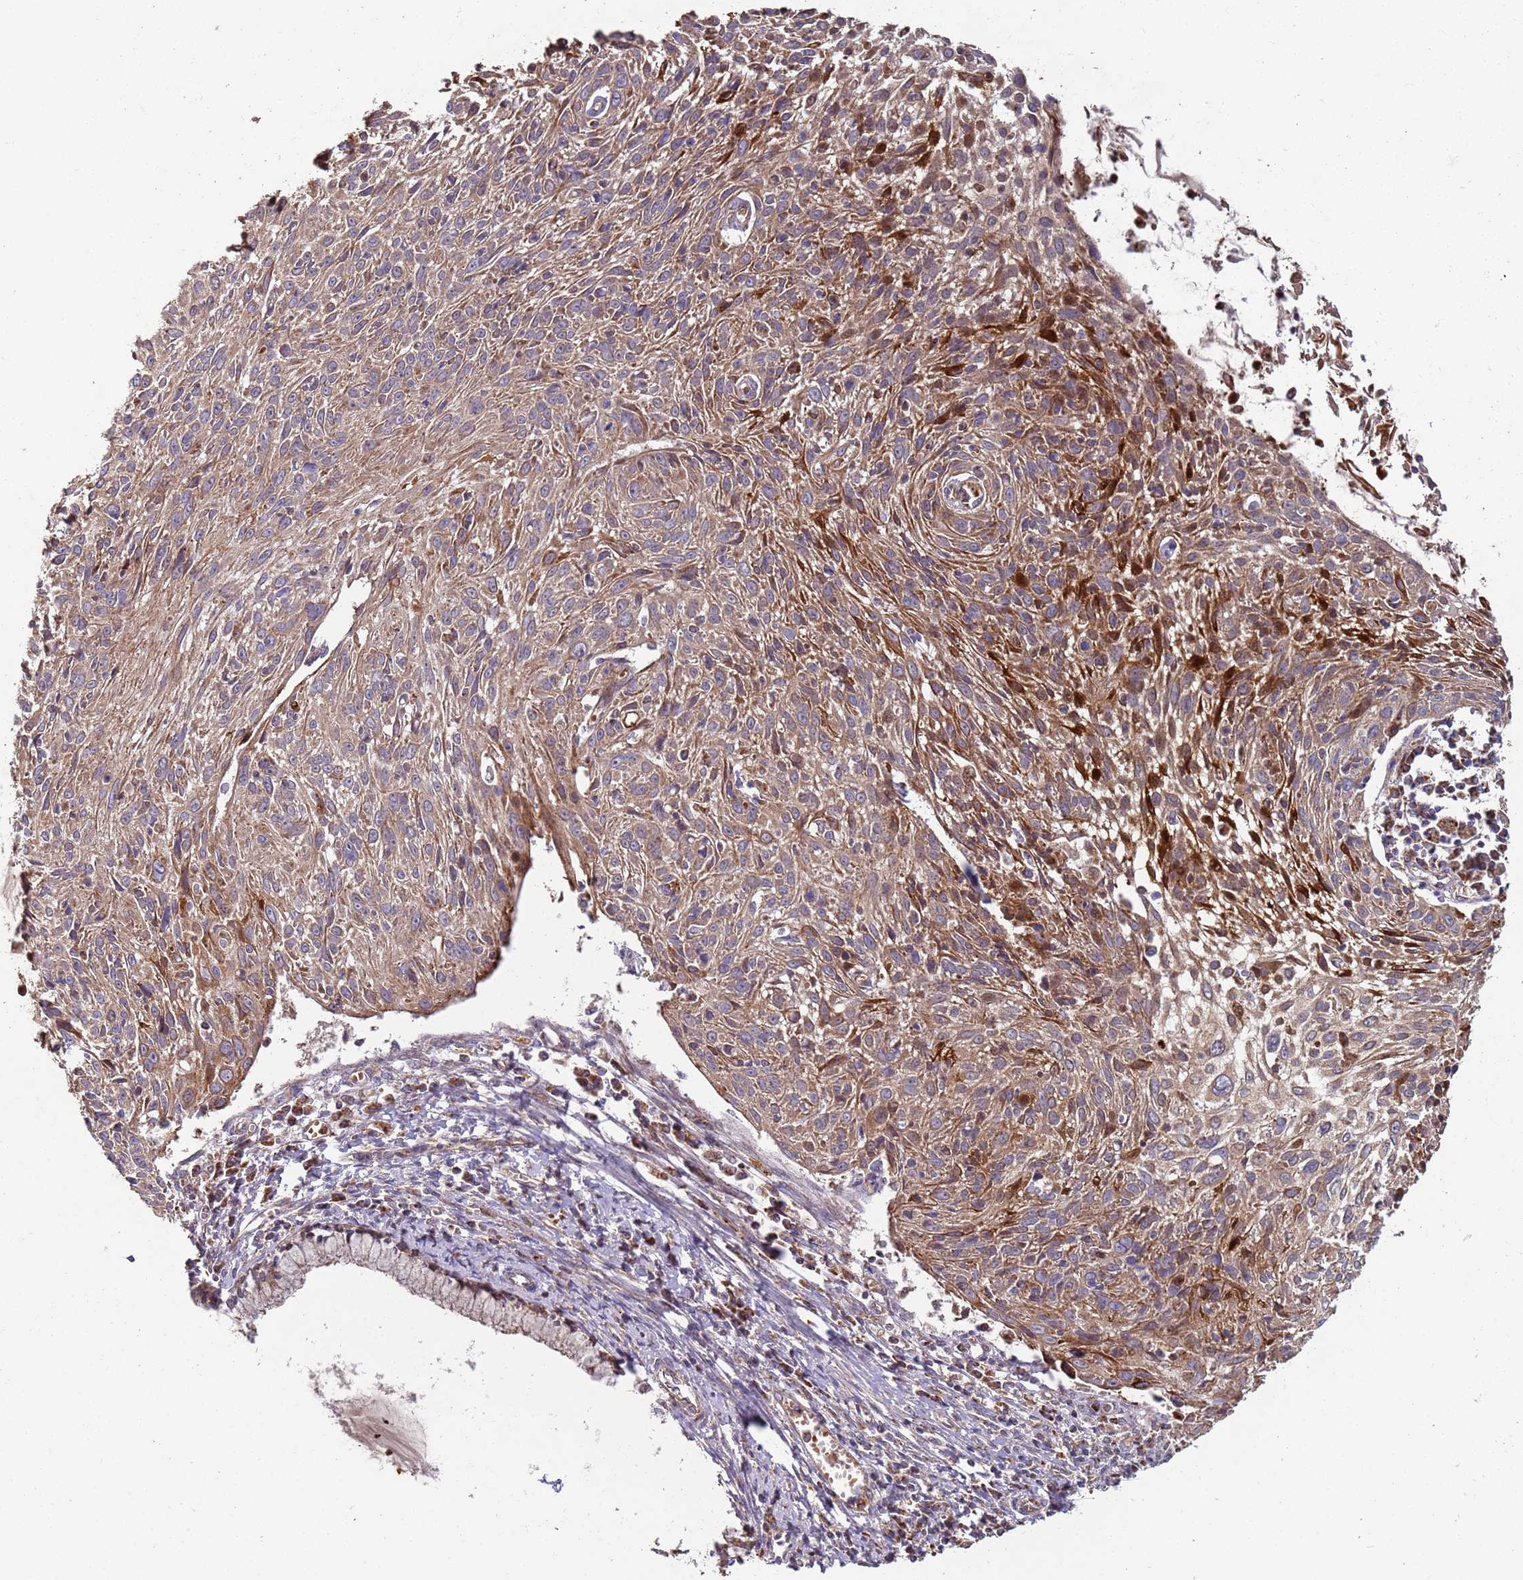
{"staining": {"intensity": "moderate", "quantity": ">75%", "location": "cytoplasmic/membranous"}, "tissue": "cervical cancer", "cell_type": "Tumor cells", "image_type": "cancer", "snomed": [{"axis": "morphology", "description": "Squamous cell carcinoma, NOS"}, {"axis": "topography", "description": "Cervix"}], "caption": "Immunohistochemical staining of squamous cell carcinoma (cervical) exhibits moderate cytoplasmic/membranous protein staining in approximately >75% of tumor cells.", "gene": "FBXO33", "patient": {"sex": "female", "age": 51}}